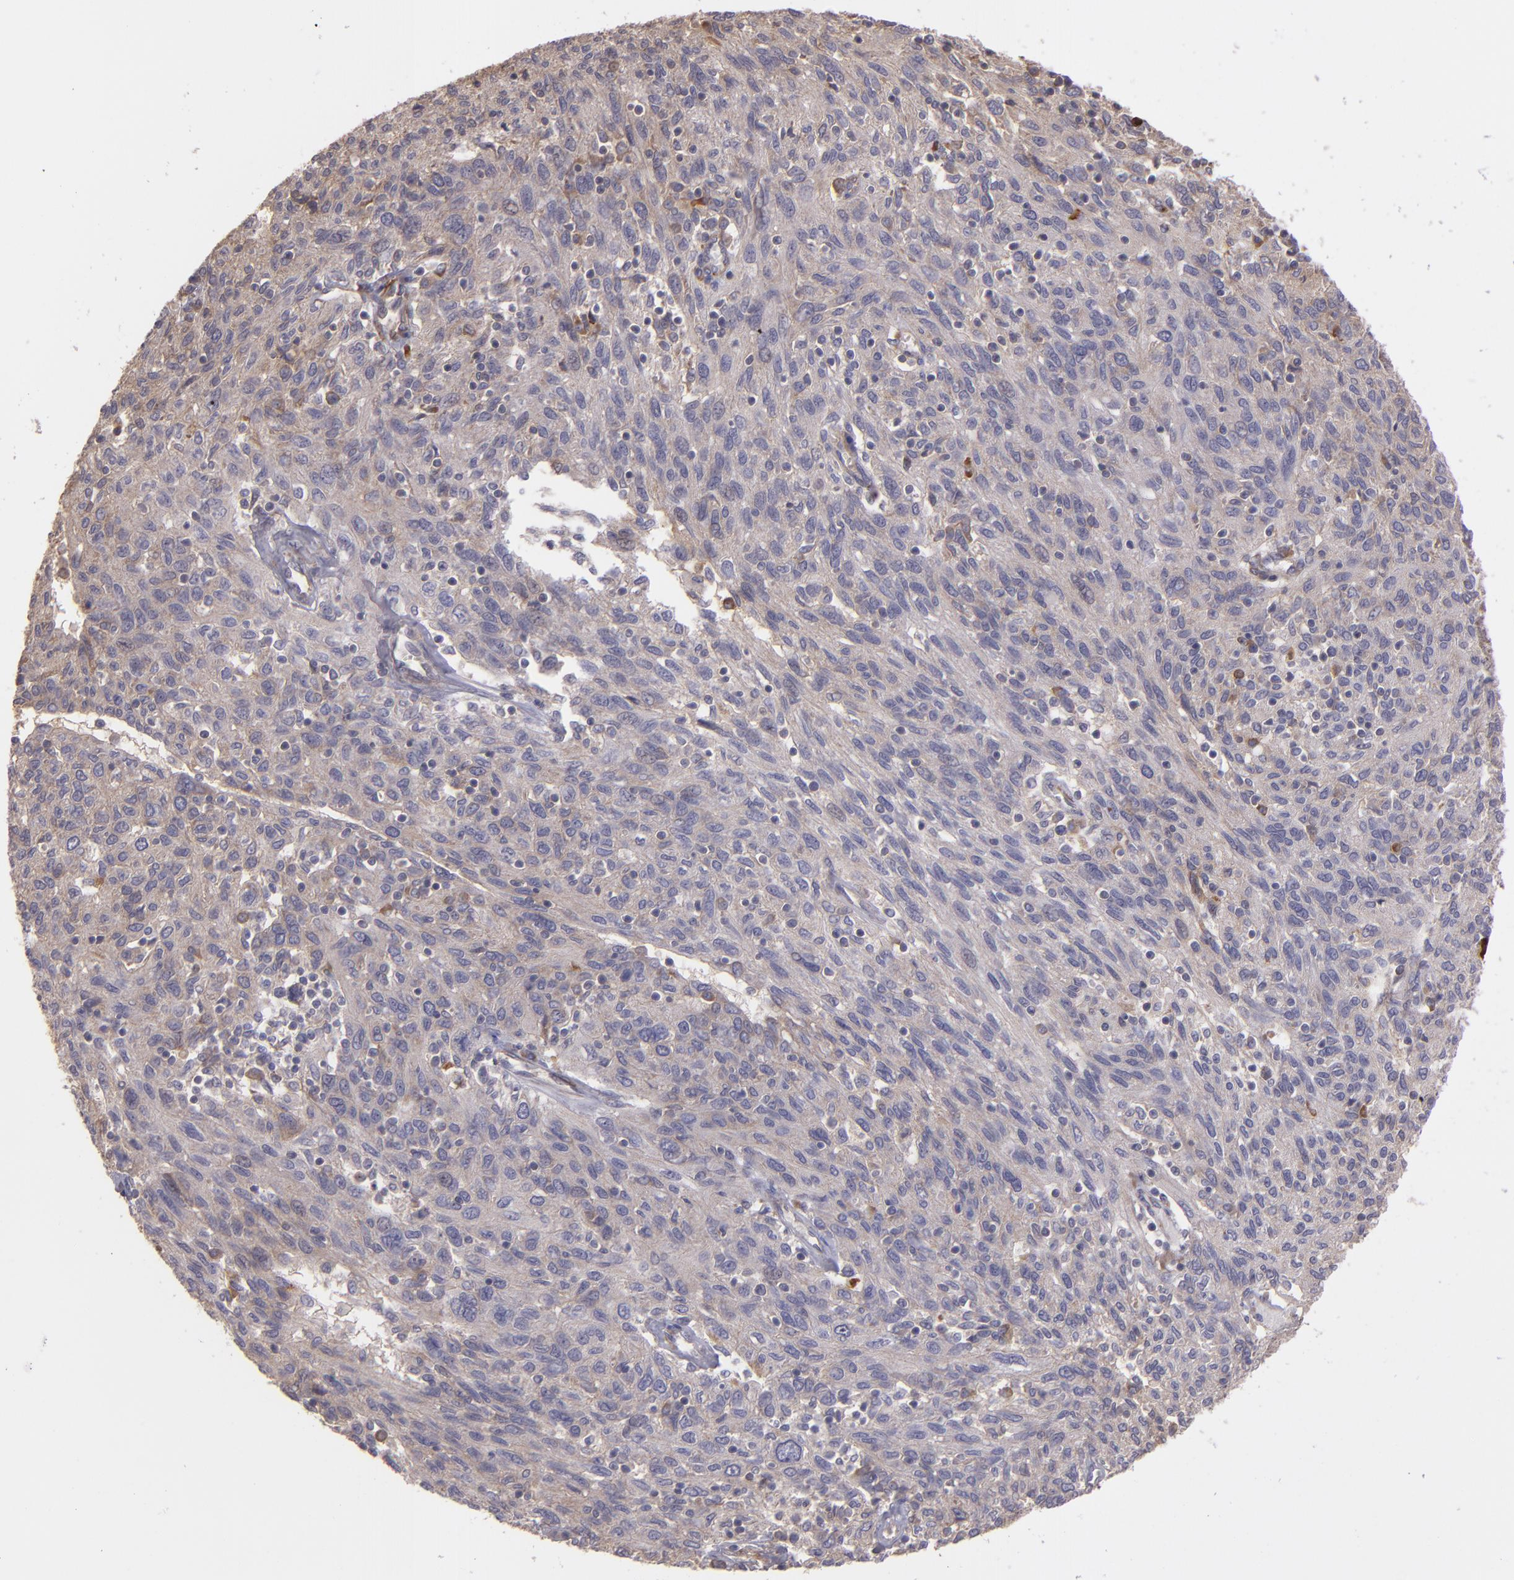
{"staining": {"intensity": "moderate", "quantity": ">75%", "location": "cytoplasmic/membranous"}, "tissue": "ovarian cancer", "cell_type": "Tumor cells", "image_type": "cancer", "snomed": [{"axis": "morphology", "description": "Carcinoma, endometroid"}, {"axis": "topography", "description": "Ovary"}], "caption": "Protein staining by IHC reveals moderate cytoplasmic/membranous staining in about >75% of tumor cells in ovarian cancer (endometroid carcinoma).", "gene": "ECE1", "patient": {"sex": "female", "age": 50}}